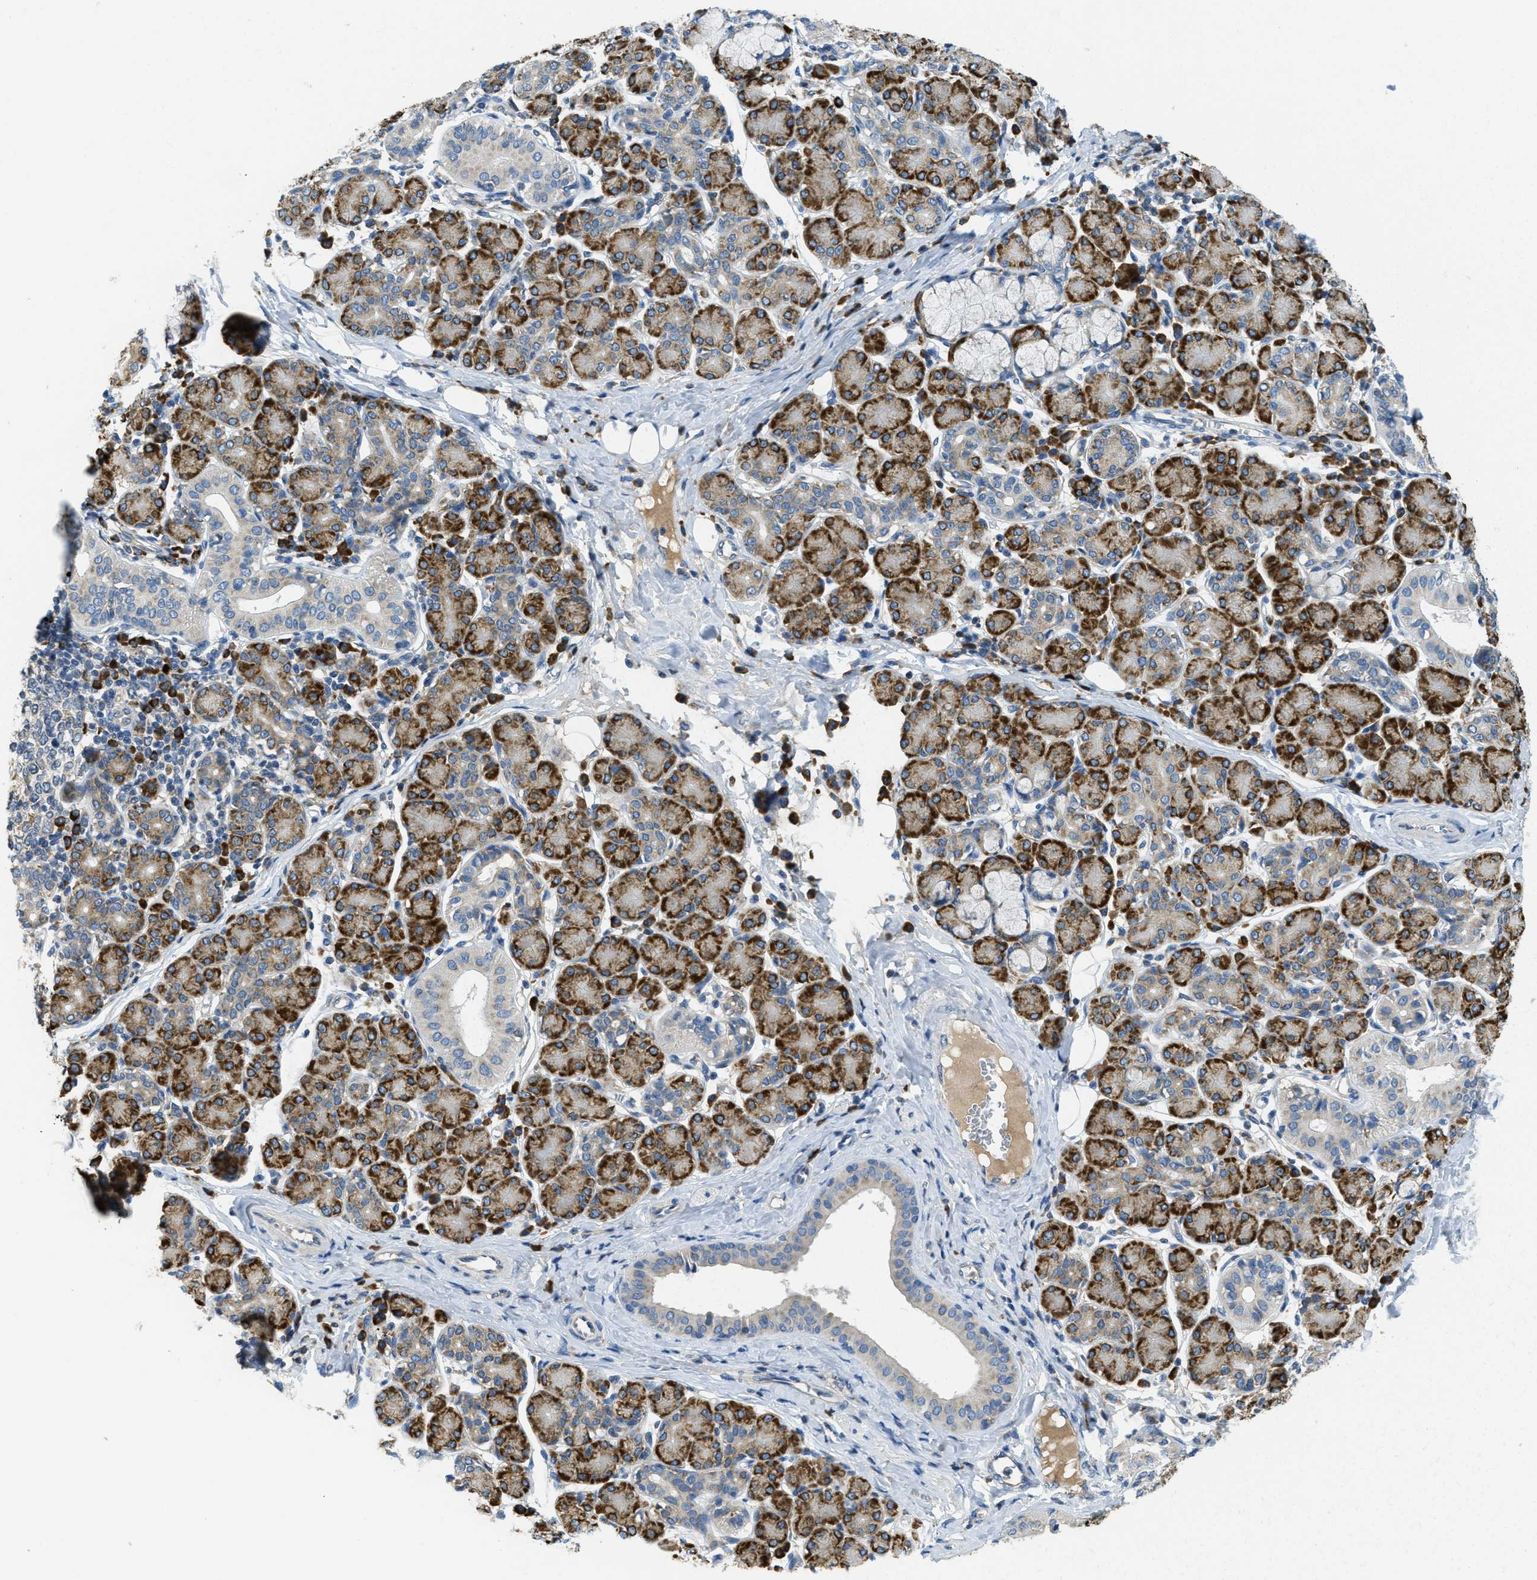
{"staining": {"intensity": "strong", "quantity": "25%-75%", "location": "cytoplasmic/membranous"}, "tissue": "salivary gland", "cell_type": "Glandular cells", "image_type": "normal", "snomed": [{"axis": "morphology", "description": "Normal tissue, NOS"}, {"axis": "morphology", "description": "Inflammation, NOS"}, {"axis": "topography", "description": "Lymph node"}, {"axis": "topography", "description": "Salivary gland"}], "caption": "IHC of benign human salivary gland shows high levels of strong cytoplasmic/membranous positivity in about 25%-75% of glandular cells.", "gene": "SSR1", "patient": {"sex": "male", "age": 3}}